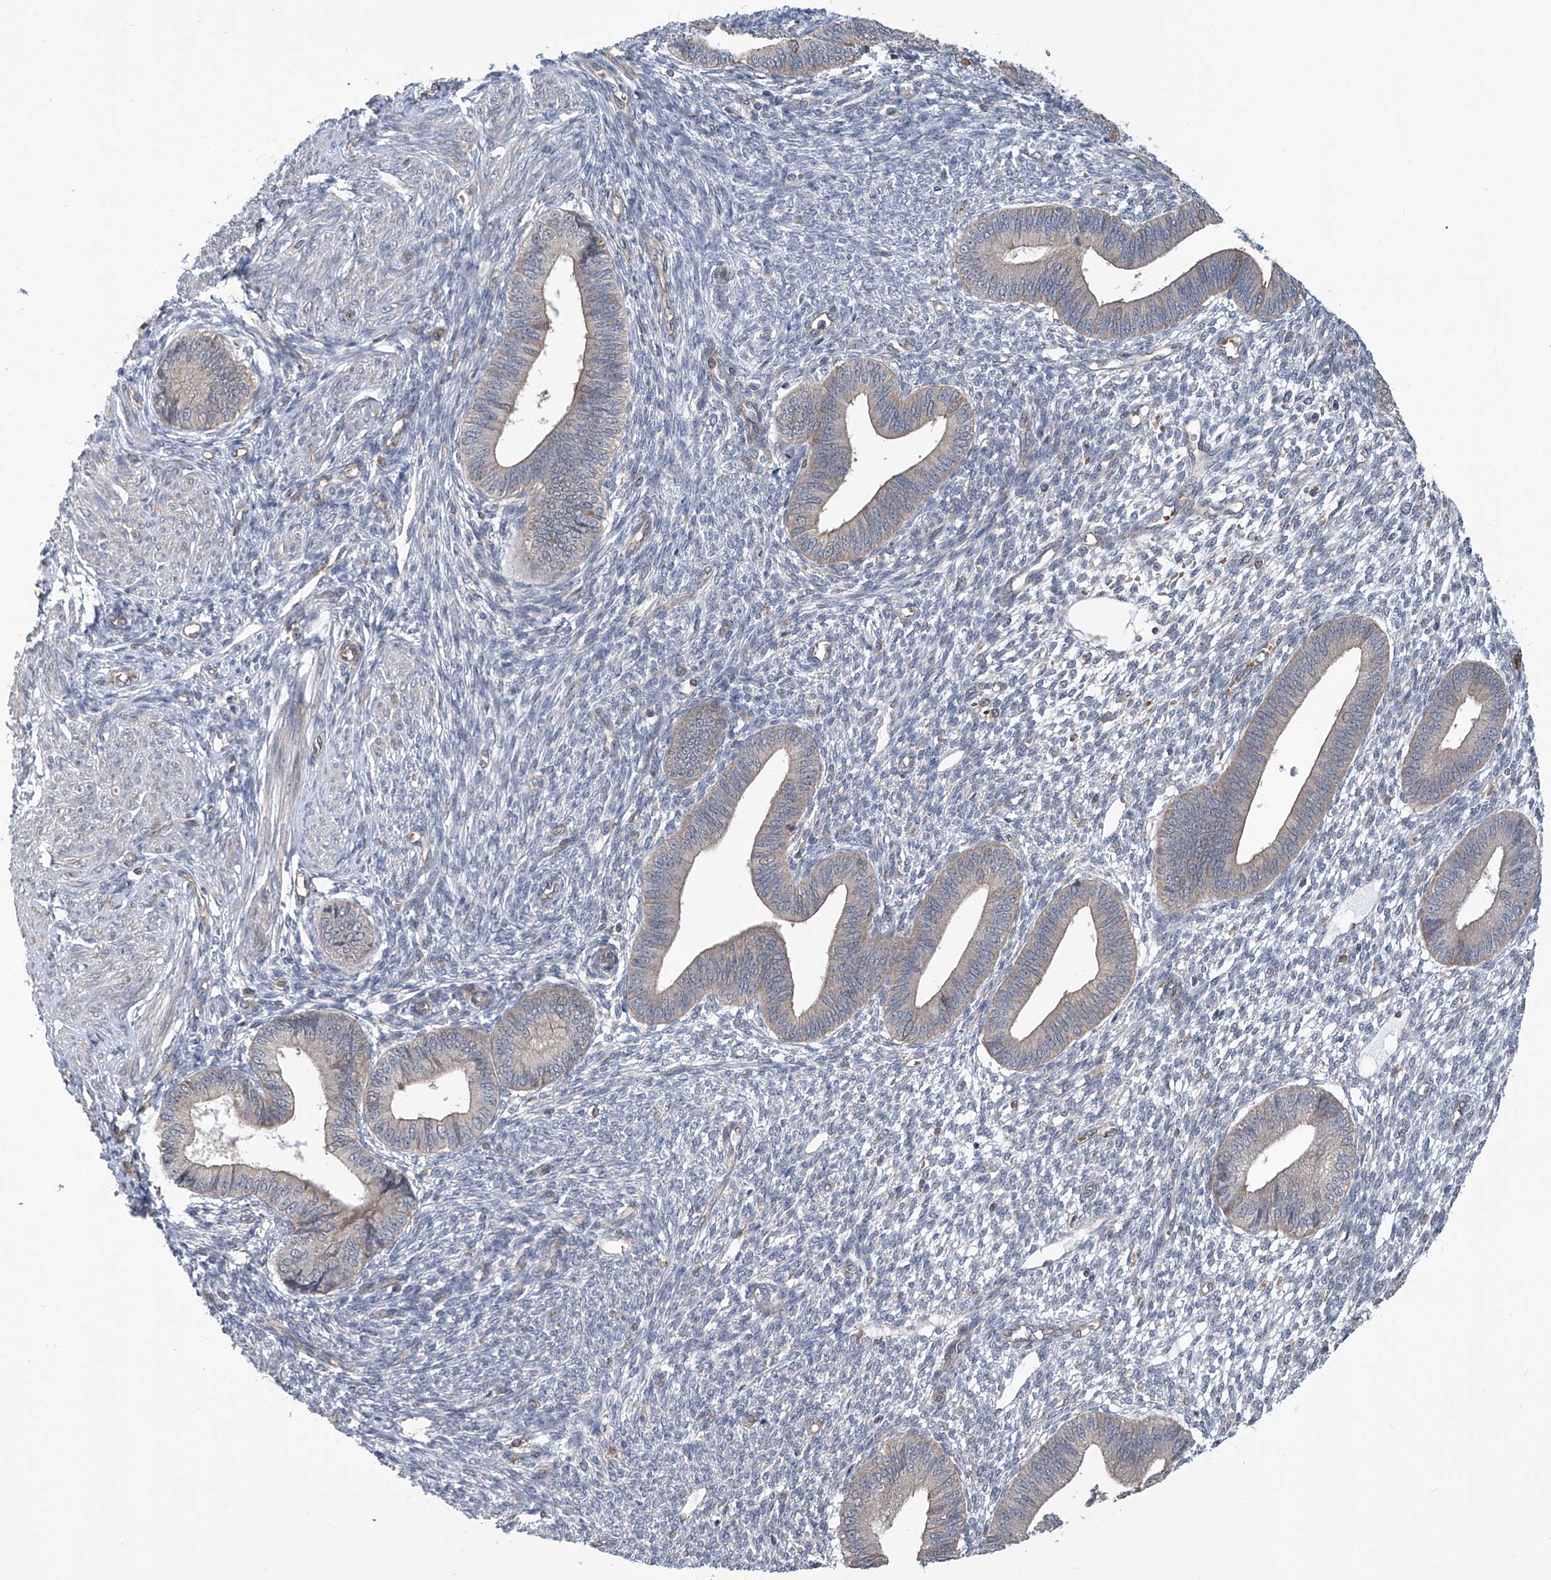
{"staining": {"intensity": "negative", "quantity": "none", "location": "none"}, "tissue": "endometrium", "cell_type": "Cells in endometrial stroma", "image_type": "normal", "snomed": [{"axis": "morphology", "description": "Normal tissue, NOS"}, {"axis": "topography", "description": "Endometrium"}], "caption": "The photomicrograph reveals no significant staining in cells in endometrial stroma of endometrium. Nuclei are stained in blue.", "gene": "EIF2D", "patient": {"sex": "female", "age": 46}}